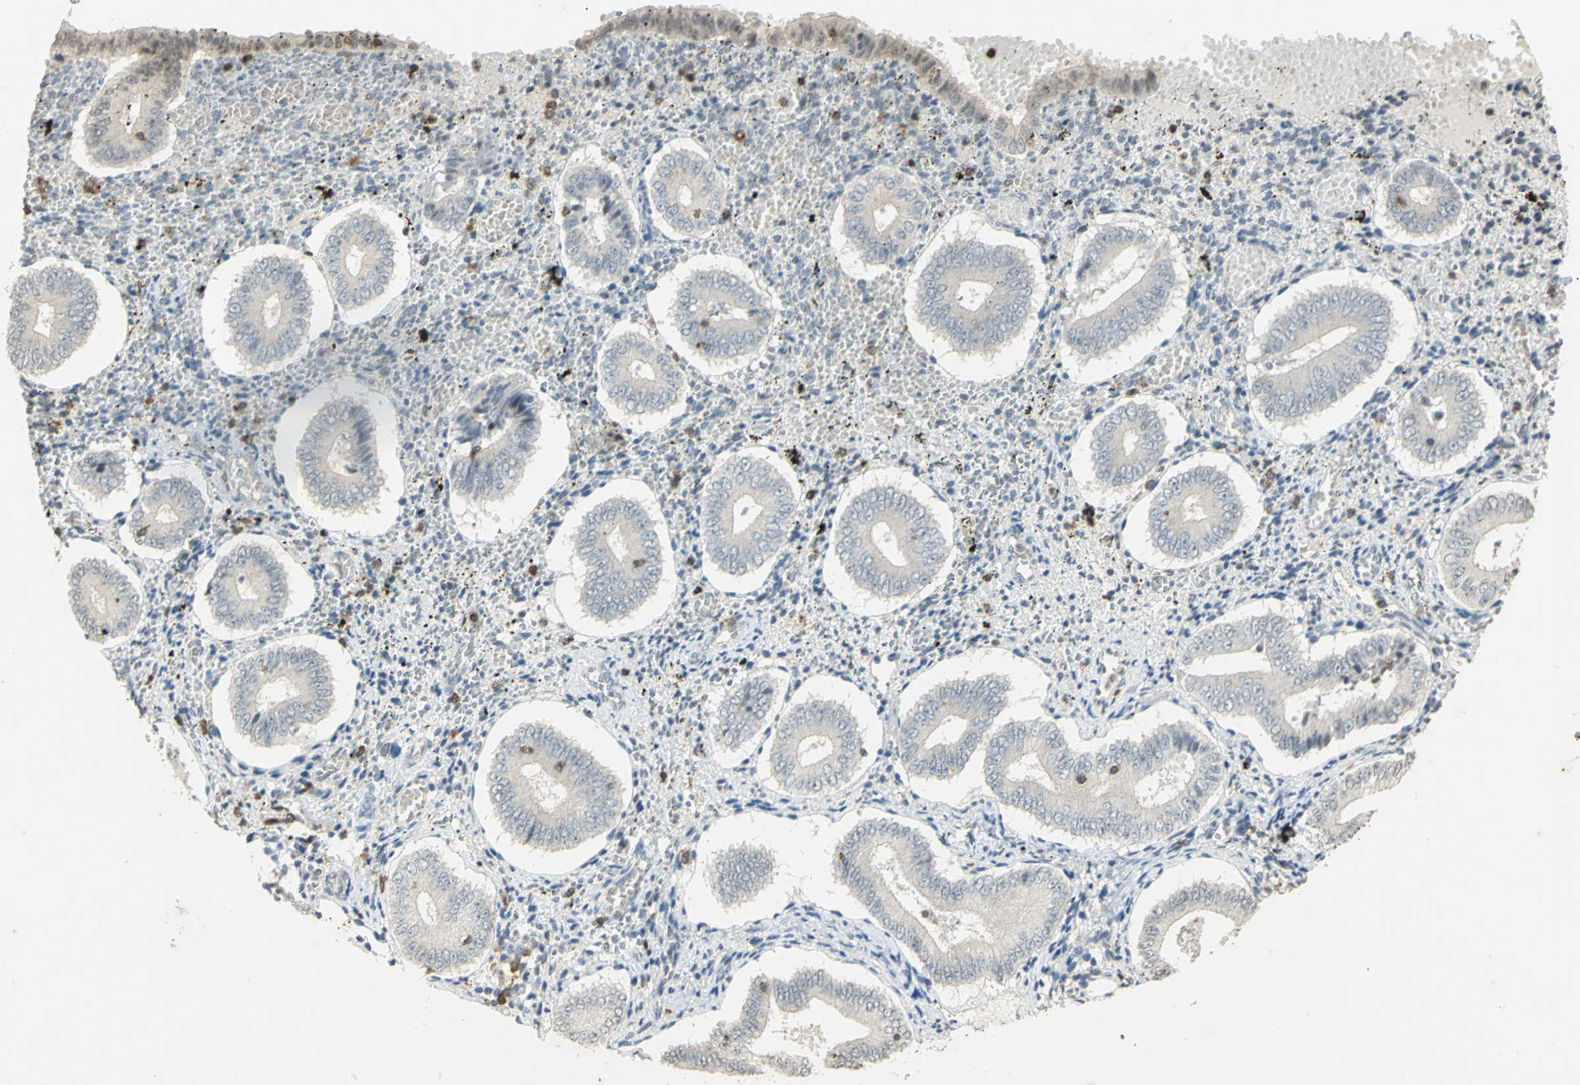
{"staining": {"intensity": "negative", "quantity": "none", "location": "none"}, "tissue": "endometrium", "cell_type": "Cells in endometrial stroma", "image_type": "normal", "snomed": [{"axis": "morphology", "description": "Normal tissue, NOS"}, {"axis": "topography", "description": "Endometrium"}], "caption": "Immunohistochemical staining of benign endometrium exhibits no significant positivity in cells in endometrial stroma. Brightfield microscopy of IHC stained with DAB (3,3'-diaminobenzidine) (brown) and hematoxylin (blue), captured at high magnification.", "gene": "IL16", "patient": {"sex": "female", "age": 42}}